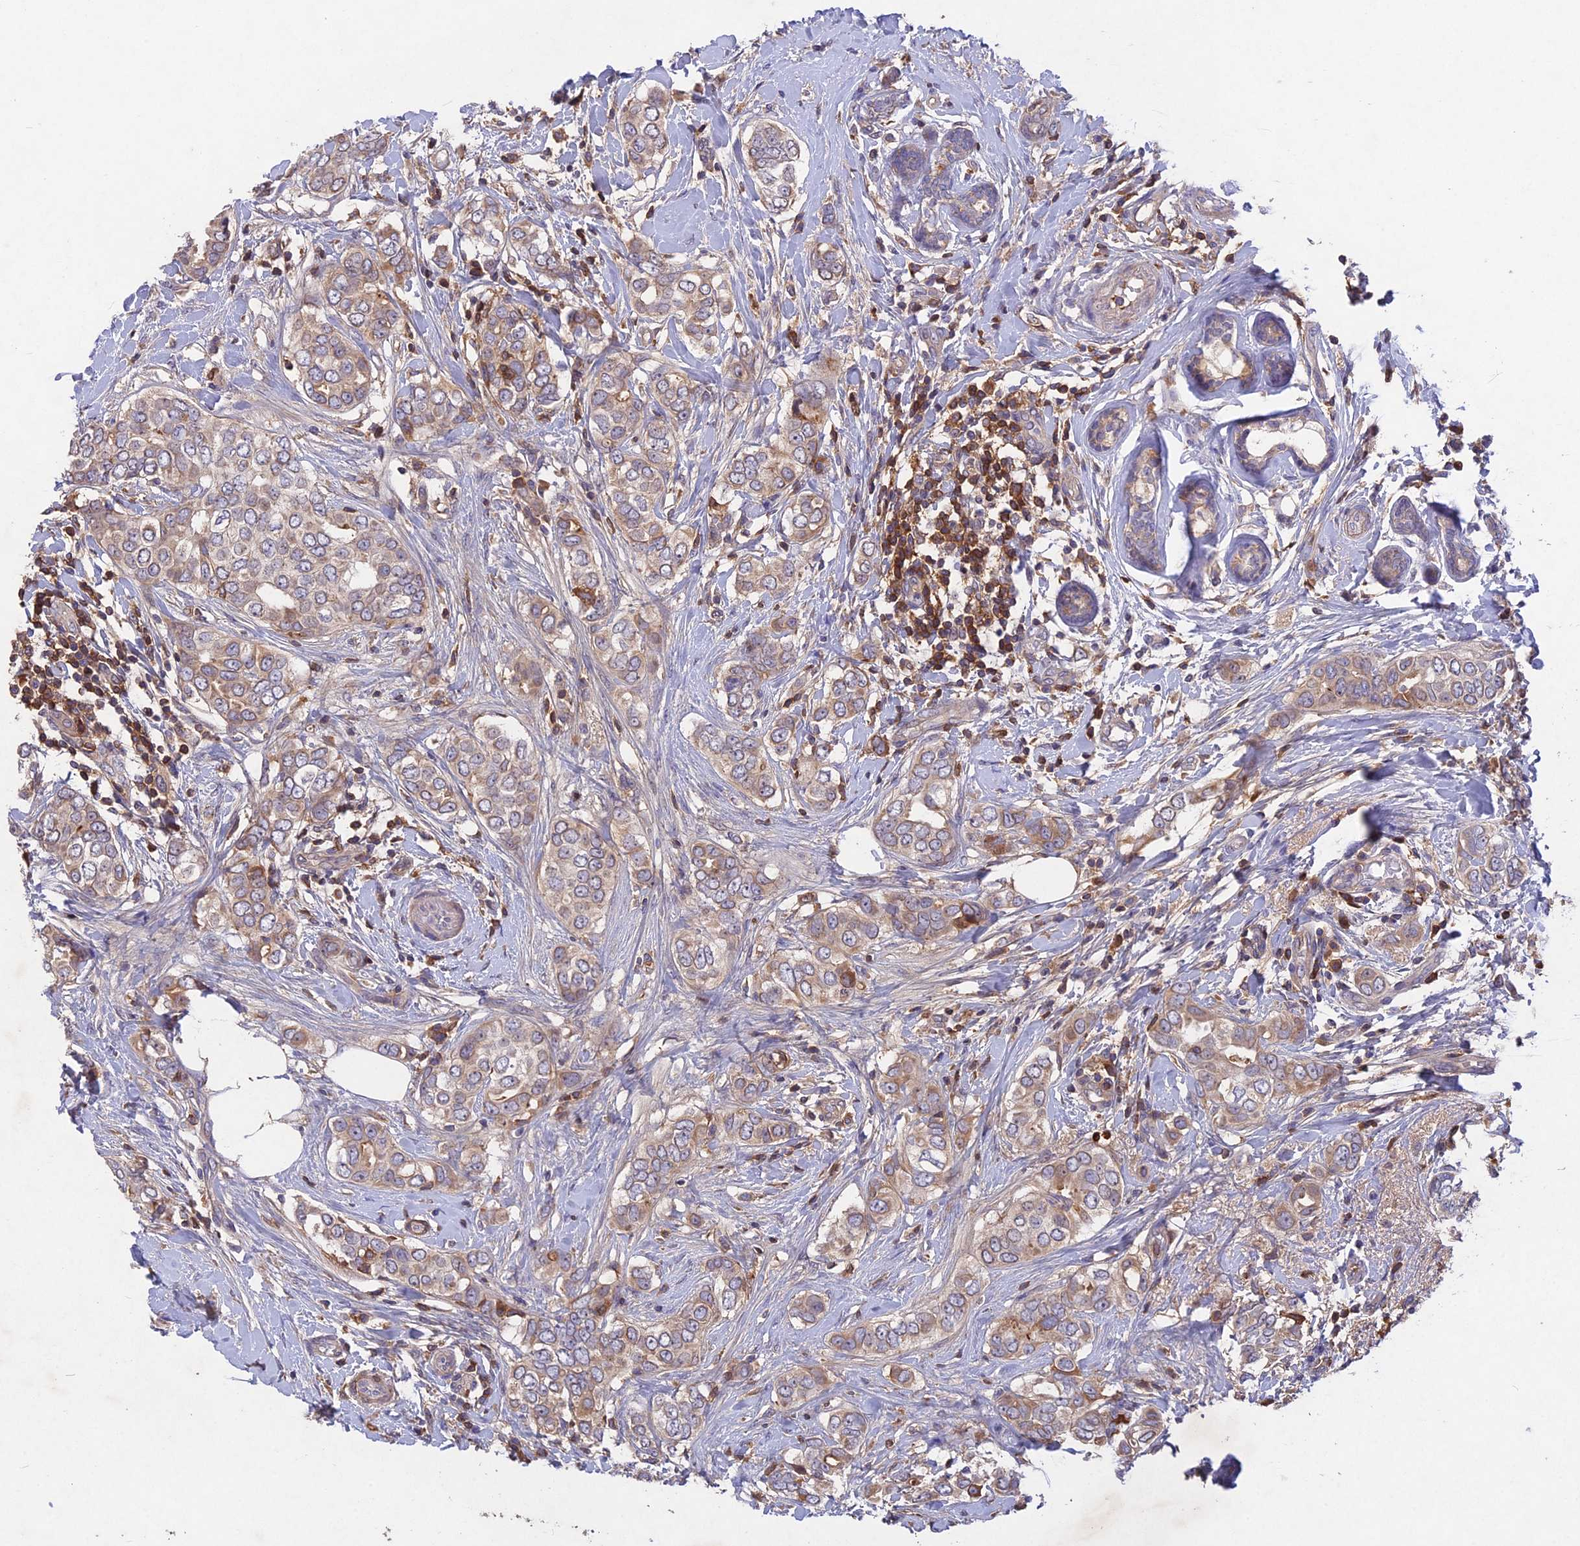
{"staining": {"intensity": "weak", "quantity": "25%-75%", "location": "cytoplasmic/membranous"}, "tissue": "breast cancer", "cell_type": "Tumor cells", "image_type": "cancer", "snomed": [{"axis": "morphology", "description": "Lobular carcinoma"}, {"axis": "topography", "description": "Breast"}], "caption": "Immunohistochemistry (DAB) staining of human breast lobular carcinoma displays weak cytoplasmic/membranous protein expression in approximately 25%-75% of tumor cells.", "gene": "ADO", "patient": {"sex": "female", "age": 51}}